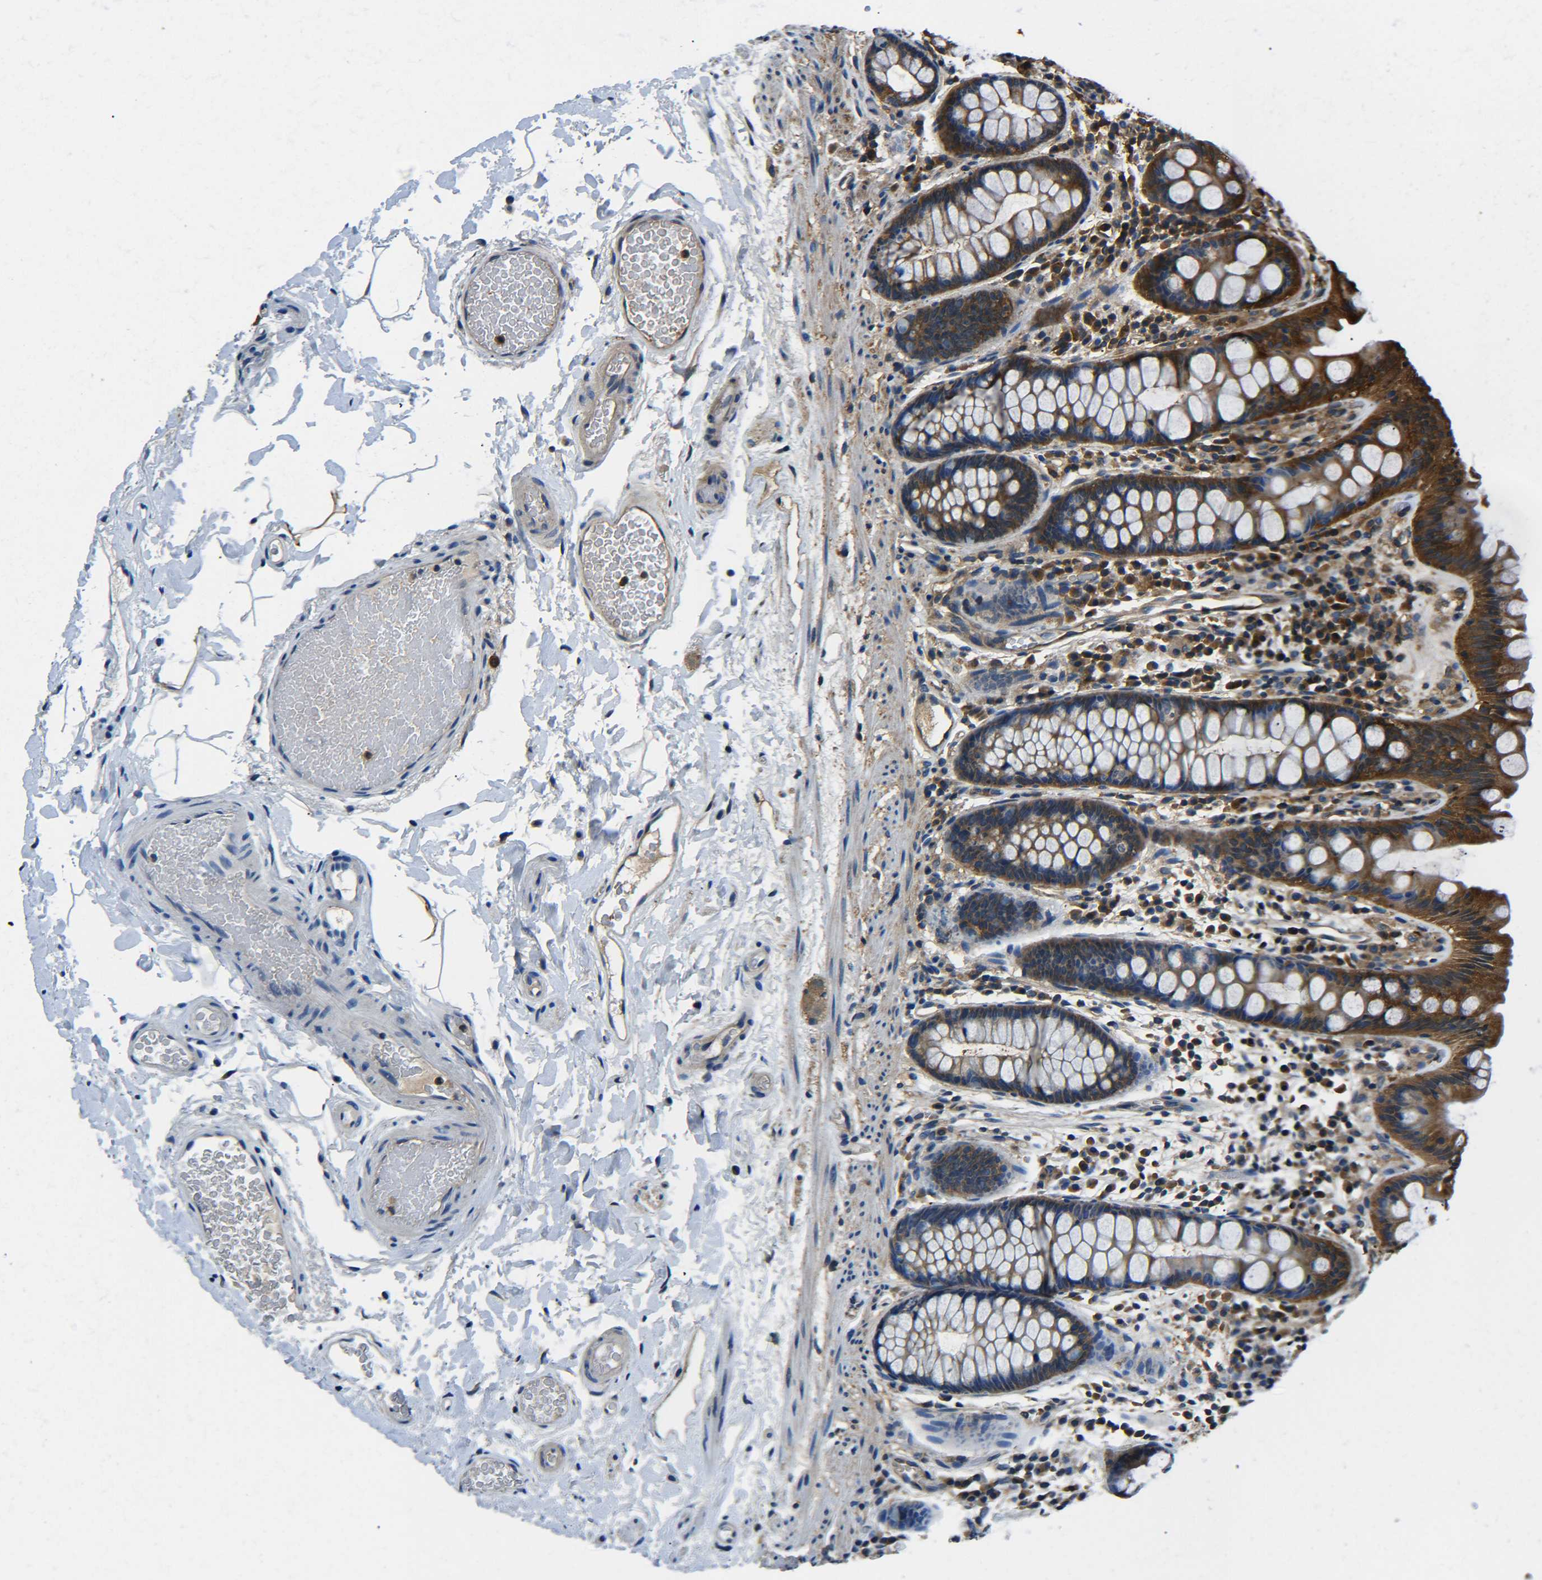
{"staining": {"intensity": "moderate", "quantity": ">75%", "location": "cytoplasmic/membranous"}, "tissue": "colon", "cell_type": "Endothelial cells", "image_type": "normal", "snomed": [{"axis": "morphology", "description": "Normal tissue, NOS"}, {"axis": "topography", "description": "Colon"}], "caption": "Brown immunohistochemical staining in benign human colon reveals moderate cytoplasmic/membranous staining in about >75% of endothelial cells. Nuclei are stained in blue.", "gene": "PREB", "patient": {"sex": "female", "age": 80}}